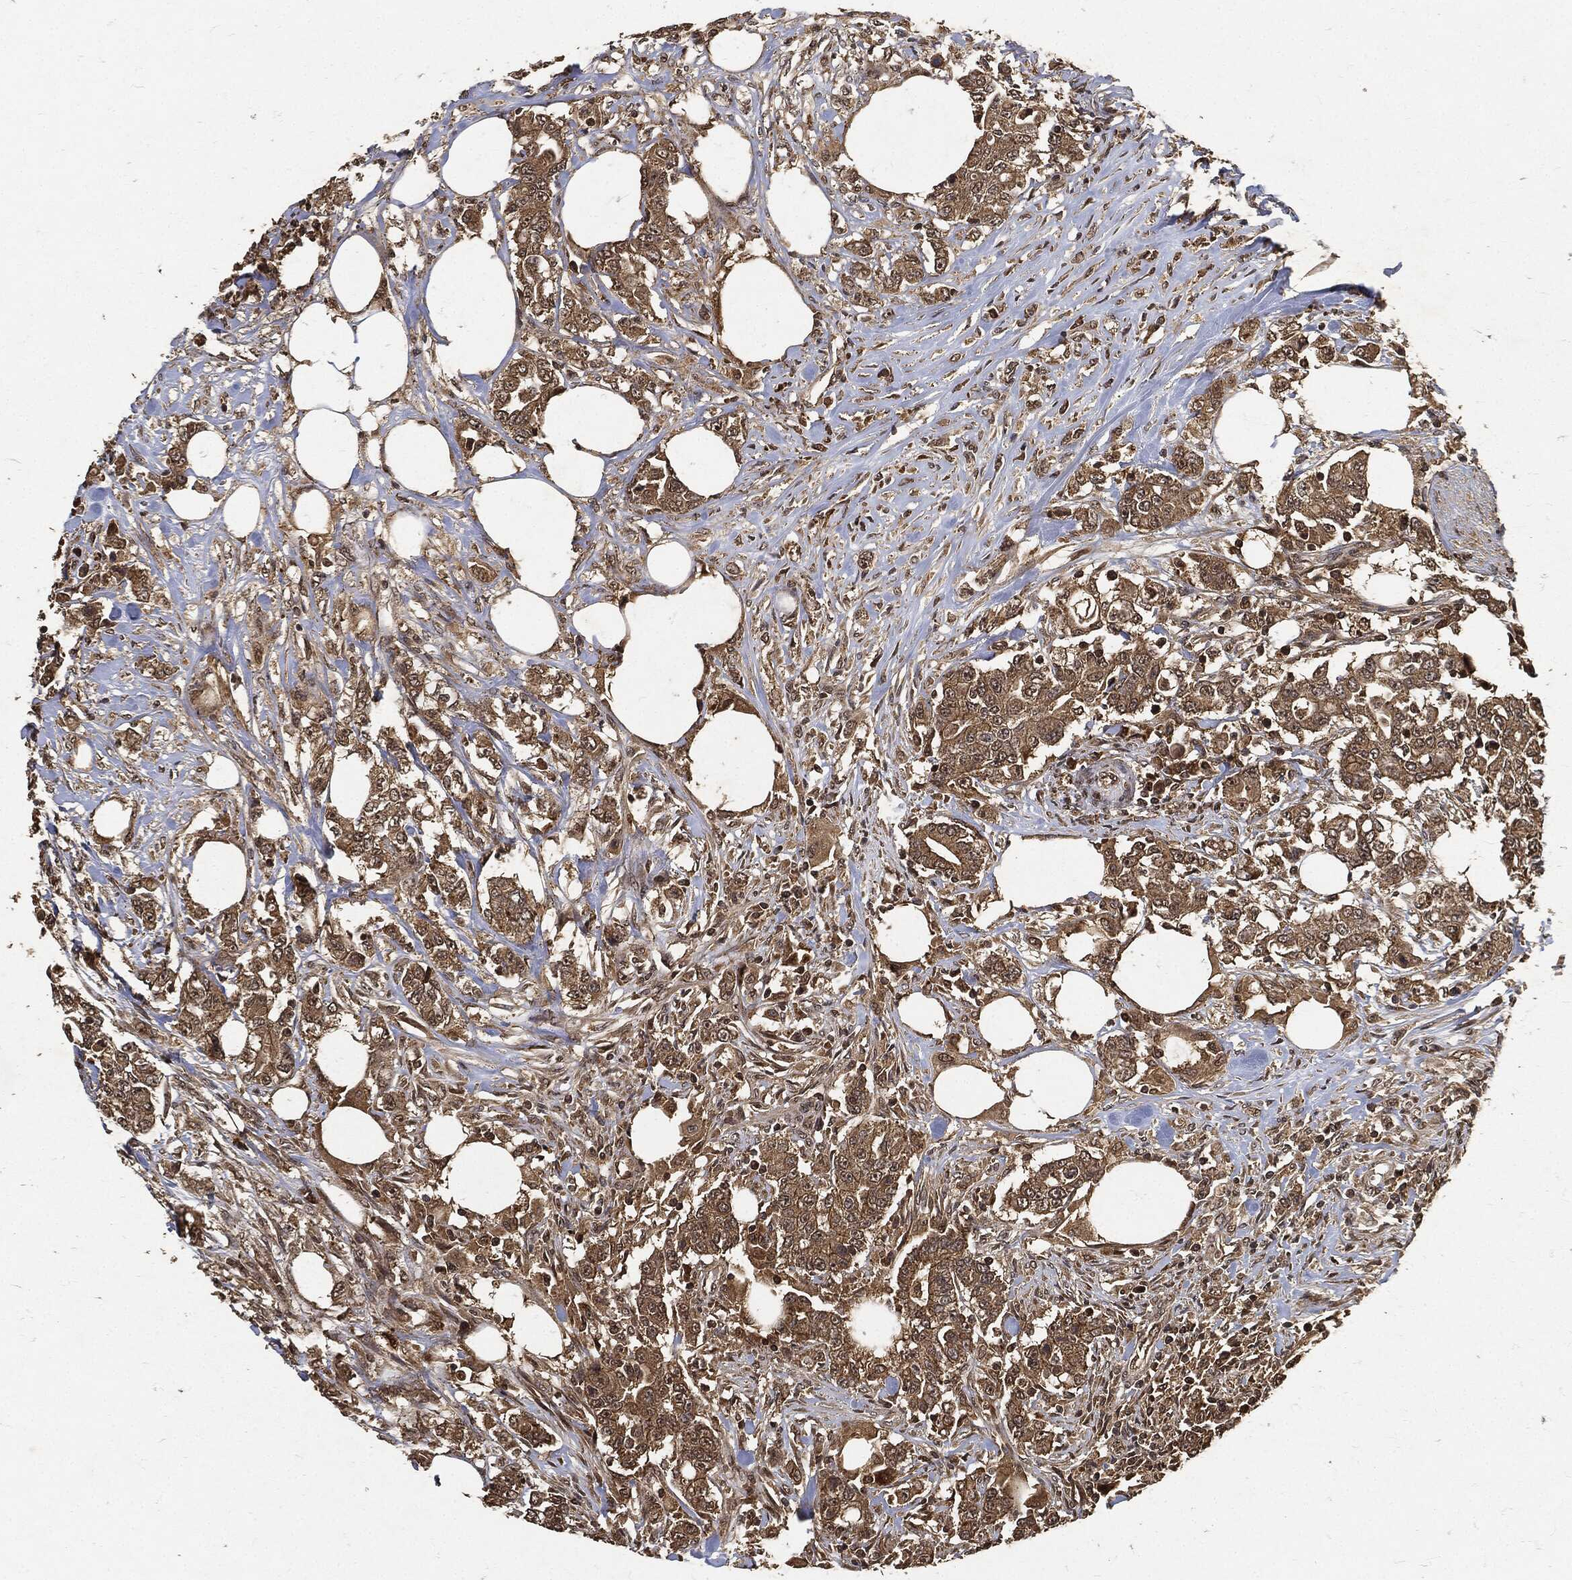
{"staining": {"intensity": "moderate", "quantity": ">75%", "location": "cytoplasmic/membranous"}, "tissue": "colorectal cancer", "cell_type": "Tumor cells", "image_type": "cancer", "snomed": [{"axis": "morphology", "description": "Adenocarcinoma, NOS"}, {"axis": "topography", "description": "Colon"}], "caption": "Immunohistochemistry of human adenocarcinoma (colorectal) reveals medium levels of moderate cytoplasmic/membranous expression in approximately >75% of tumor cells.", "gene": "ZNF226", "patient": {"sex": "female", "age": 48}}